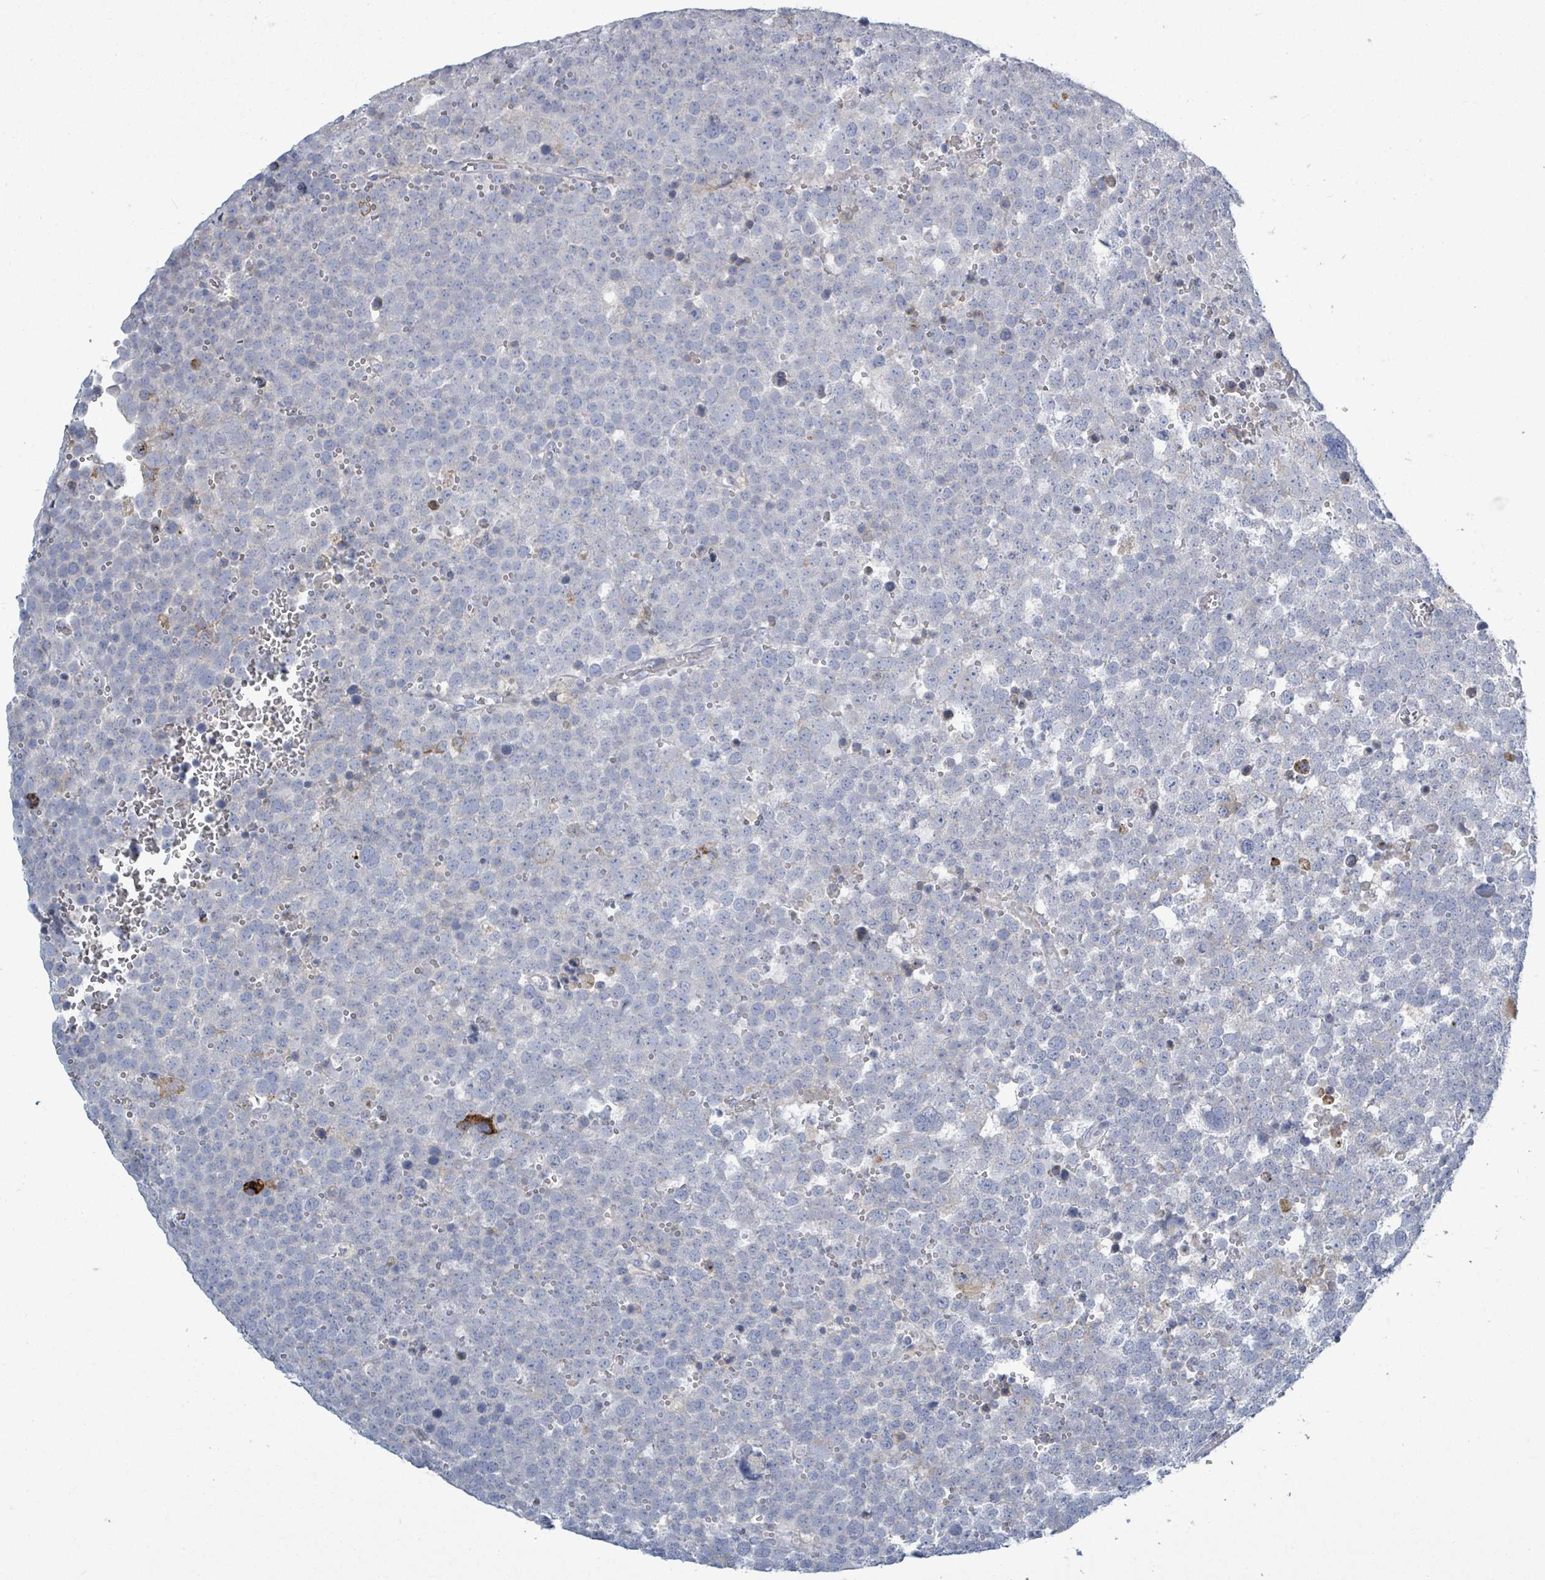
{"staining": {"intensity": "negative", "quantity": "none", "location": "none"}, "tissue": "testis cancer", "cell_type": "Tumor cells", "image_type": "cancer", "snomed": [{"axis": "morphology", "description": "Seminoma, NOS"}, {"axis": "topography", "description": "Testis"}], "caption": "This image is of testis seminoma stained with IHC to label a protein in brown with the nuclei are counter-stained blue. There is no expression in tumor cells.", "gene": "SIRPB1", "patient": {"sex": "male", "age": 71}}